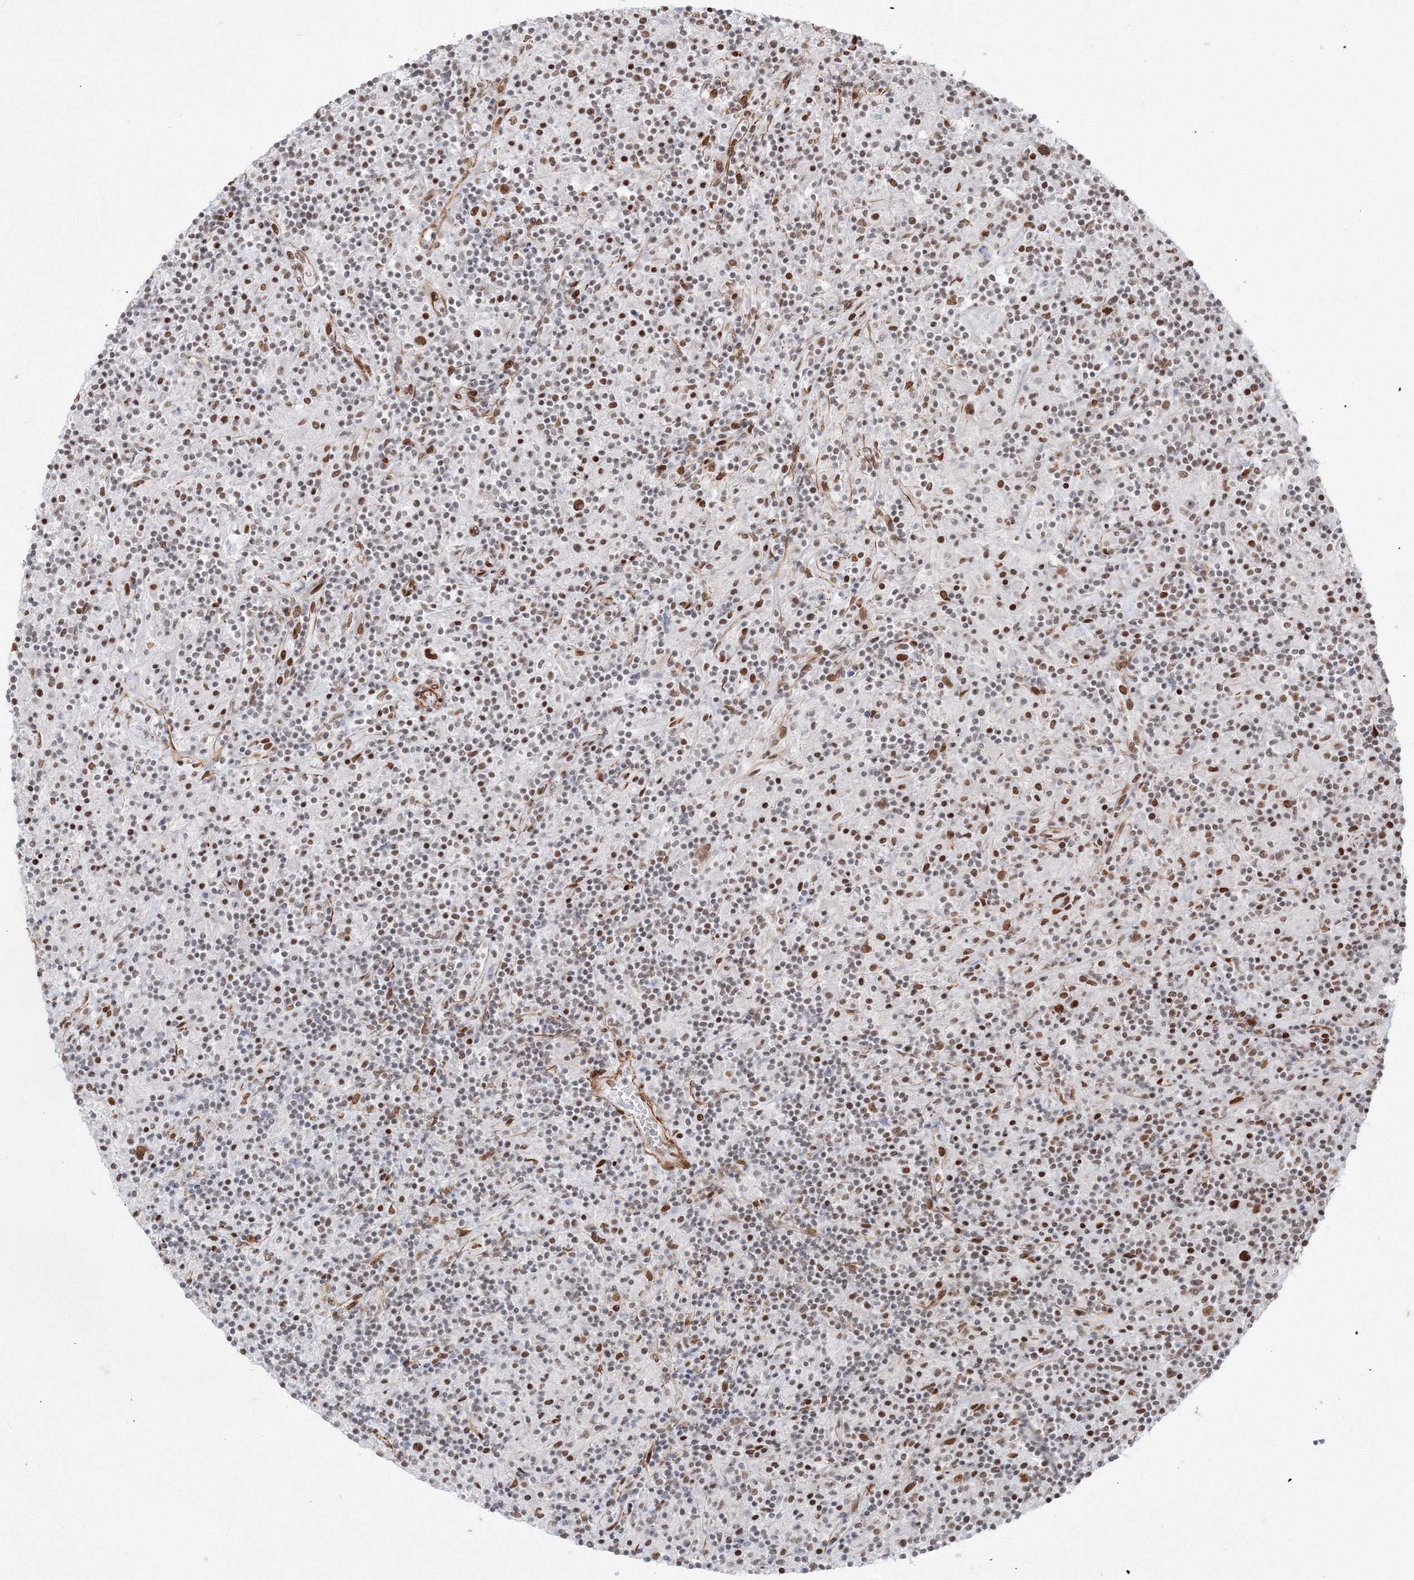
{"staining": {"intensity": "moderate", "quantity": ">75%", "location": "nuclear"}, "tissue": "lymphoma", "cell_type": "Tumor cells", "image_type": "cancer", "snomed": [{"axis": "morphology", "description": "Hodgkin's disease, NOS"}, {"axis": "topography", "description": "Lymph node"}], "caption": "Hodgkin's disease stained with a brown dye shows moderate nuclear positive positivity in about >75% of tumor cells.", "gene": "ZNF638", "patient": {"sex": "male", "age": 70}}